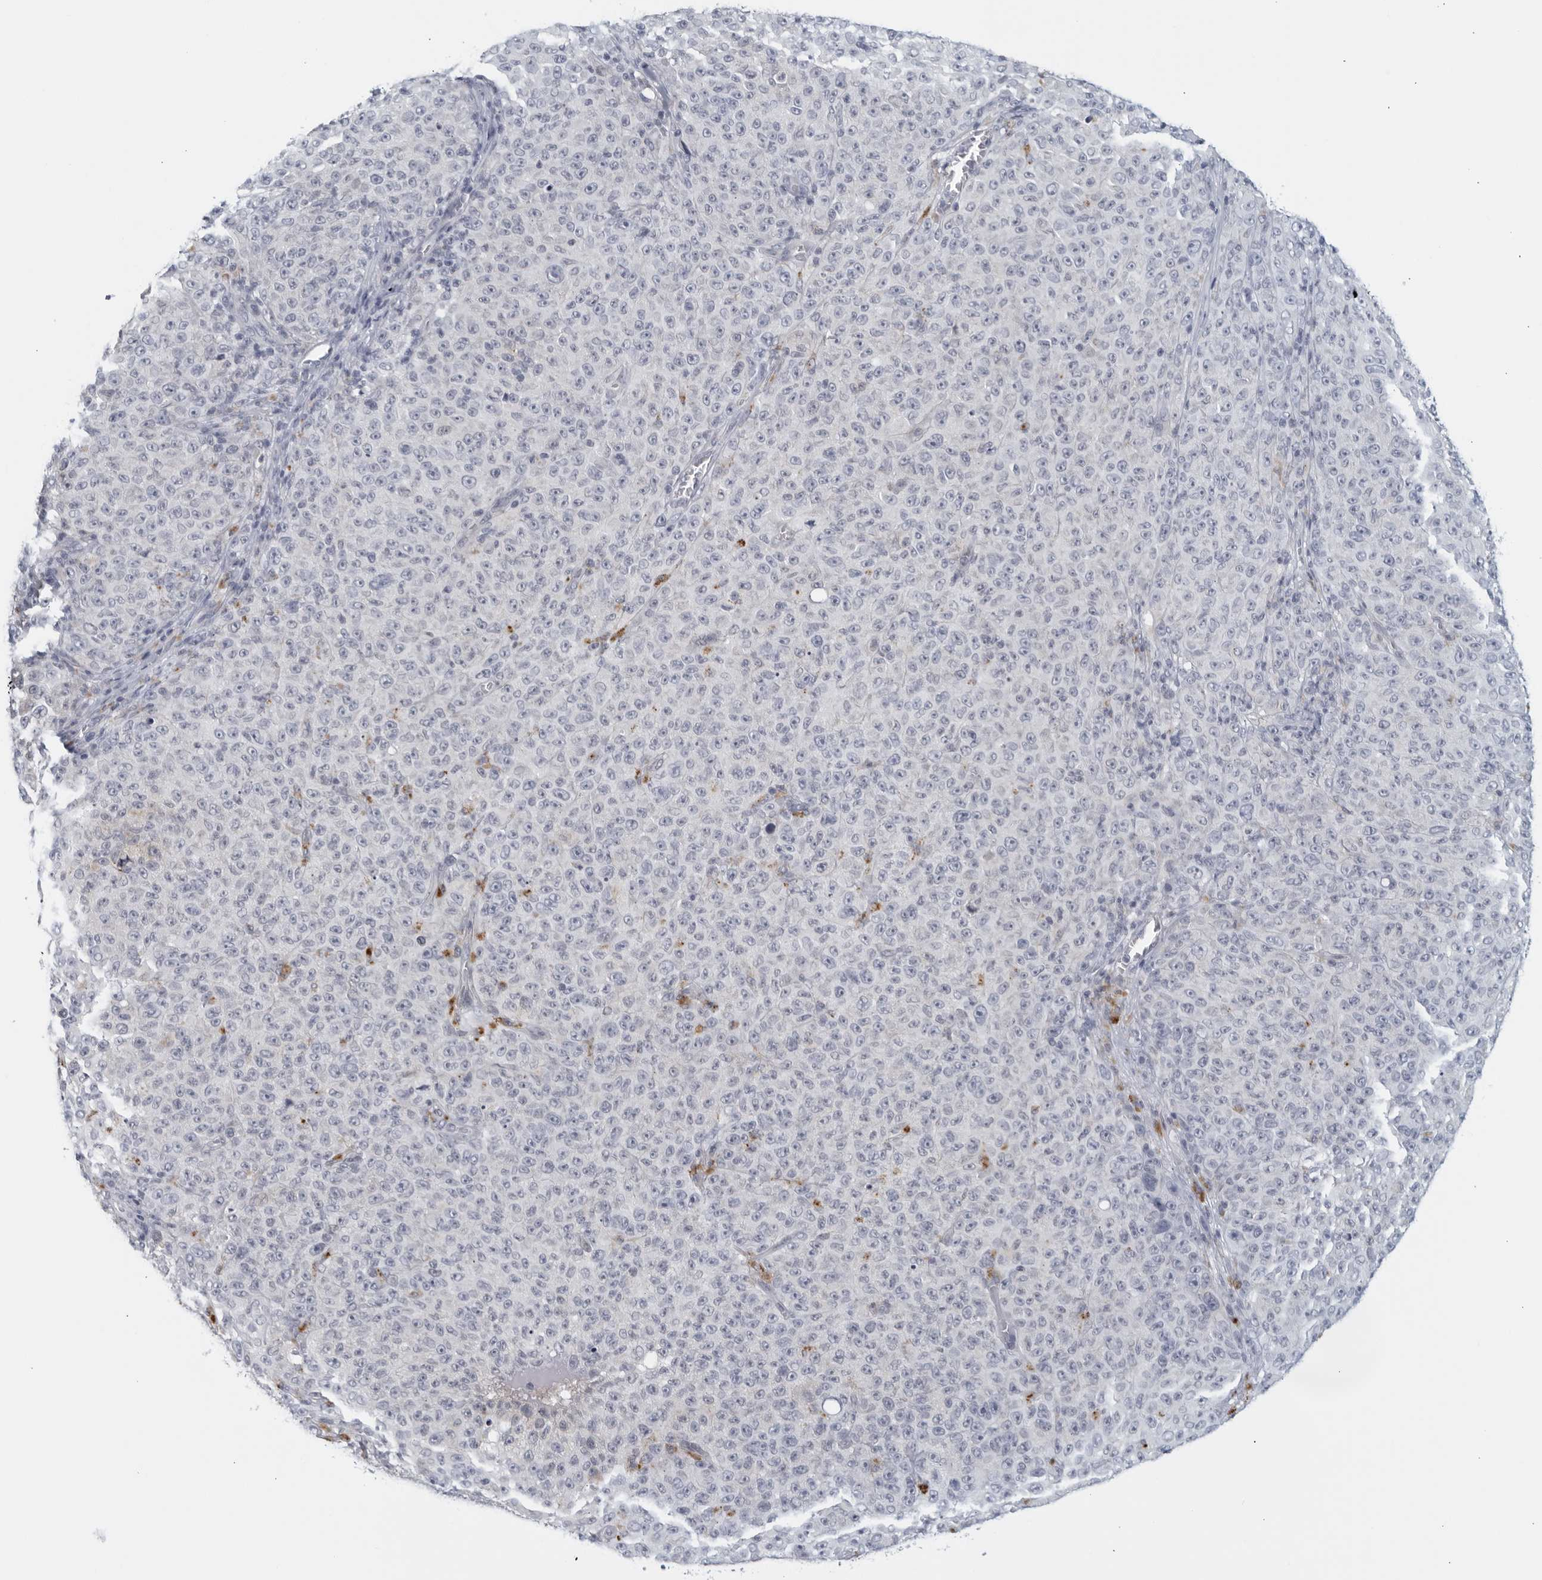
{"staining": {"intensity": "negative", "quantity": "none", "location": "none"}, "tissue": "melanoma", "cell_type": "Tumor cells", "image_type": "cancer", "snomed": [{"axis": "morphology", "description": "Malignant melanoma, NOS"}, {"axis": "topography", "description": "Skin"}], "caption": "Tumor cells show no significant expression in malignant melanoma.", "gene": "MATN1", "patient": {"sex": "female", "age": 82}}